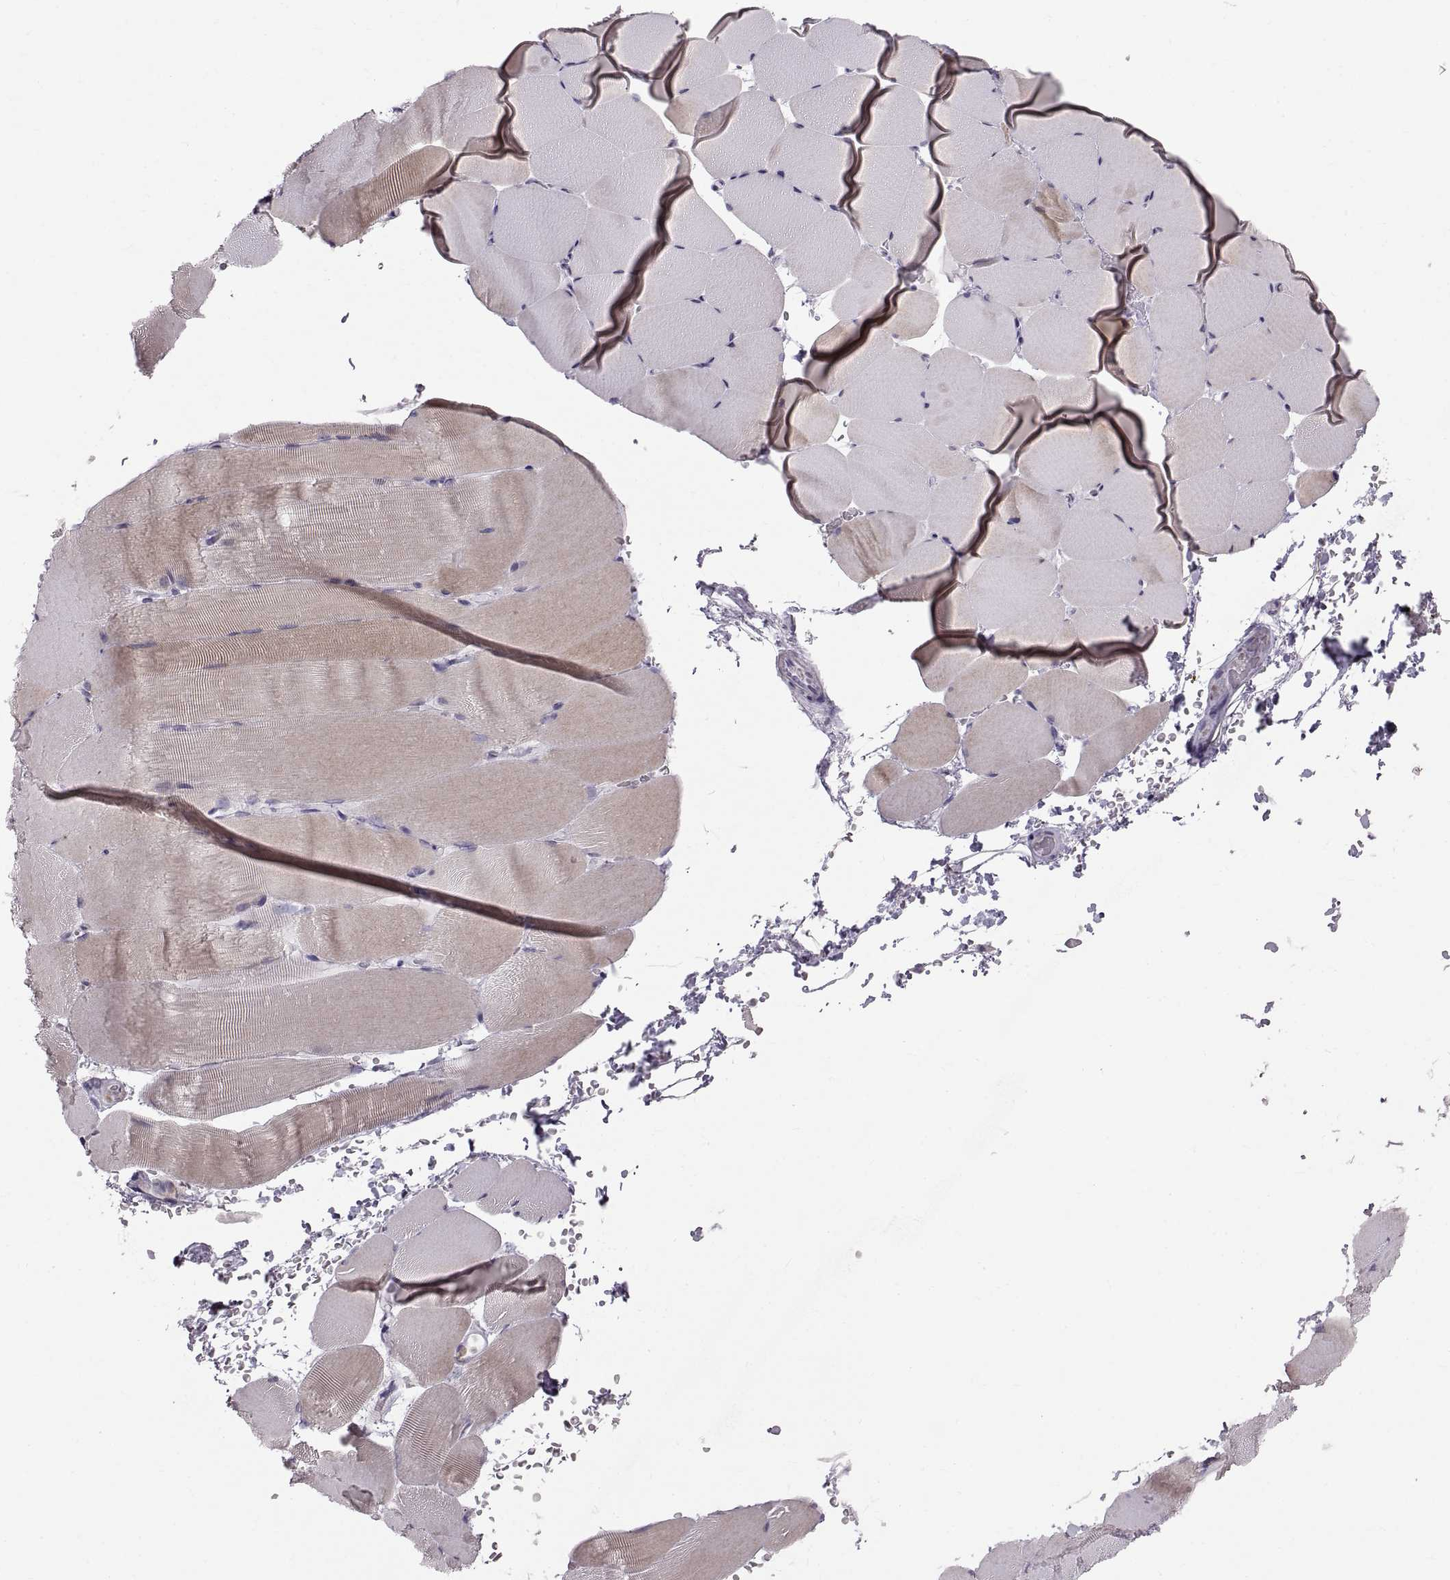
{"staining": {"intensity": "negative", "quantity": "none", "location": "none"}, "tissue": "skeletal muscle", "cell_type": "Myocytes", "image_type": "normal", "snomed": [{"axis": "morphology", "description": "Normal tissue, NOS"}, {"axis": "topography", "description": "Skeletal muscle"}], "caption": "Immunohistochemical staining of benign skeletal muscle reveals no significant positivity in myocytes. (Stains: DAB (3,3'-diaminobenzidine) IHC with hematoxylin counter stain, Microscopy: brightfield microscopy at high magnification).", "gene": "SPACDR", "patient": {"sex": "female", "age": 37}}